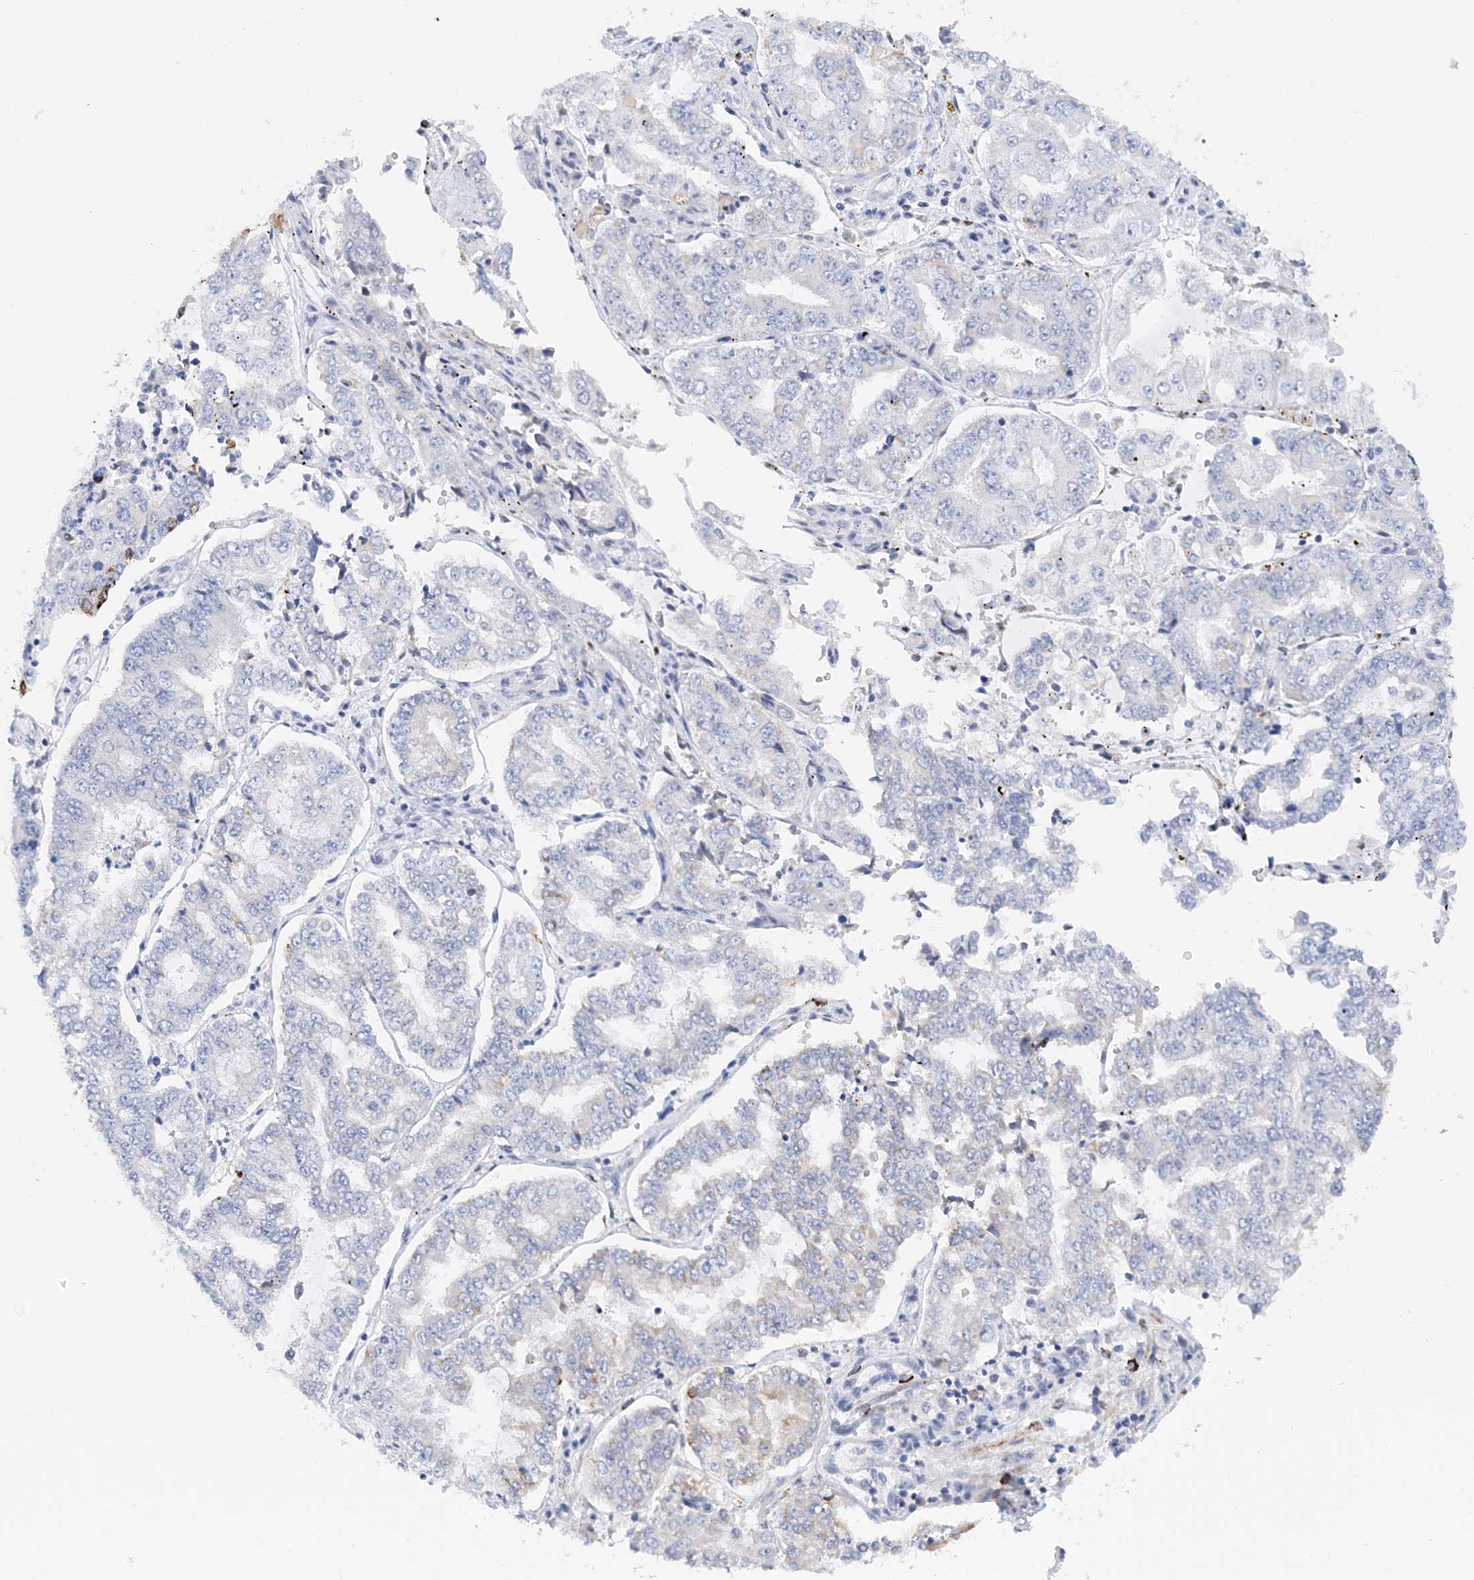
{"staining": {"intensity": "negative", "quantity": "none", "location": "none"}, "tissue": "stomach cancer", "cell_type": "Tumor cells", "image_type": "cancer", "snomed": [{"axis": "morphology", "description": "Adenocarcinoma, NOS"}, {"axis": "topography", "description": "Stomach"}], "caption": "DAB (3,3'-diaminobenzidine) immunohistochemical staining of human adenocarcinoma (stomach) reveals no significant expression in tumor cells.", "gene": "NIT2", "patient": {"sex": "male", "age": 76}}